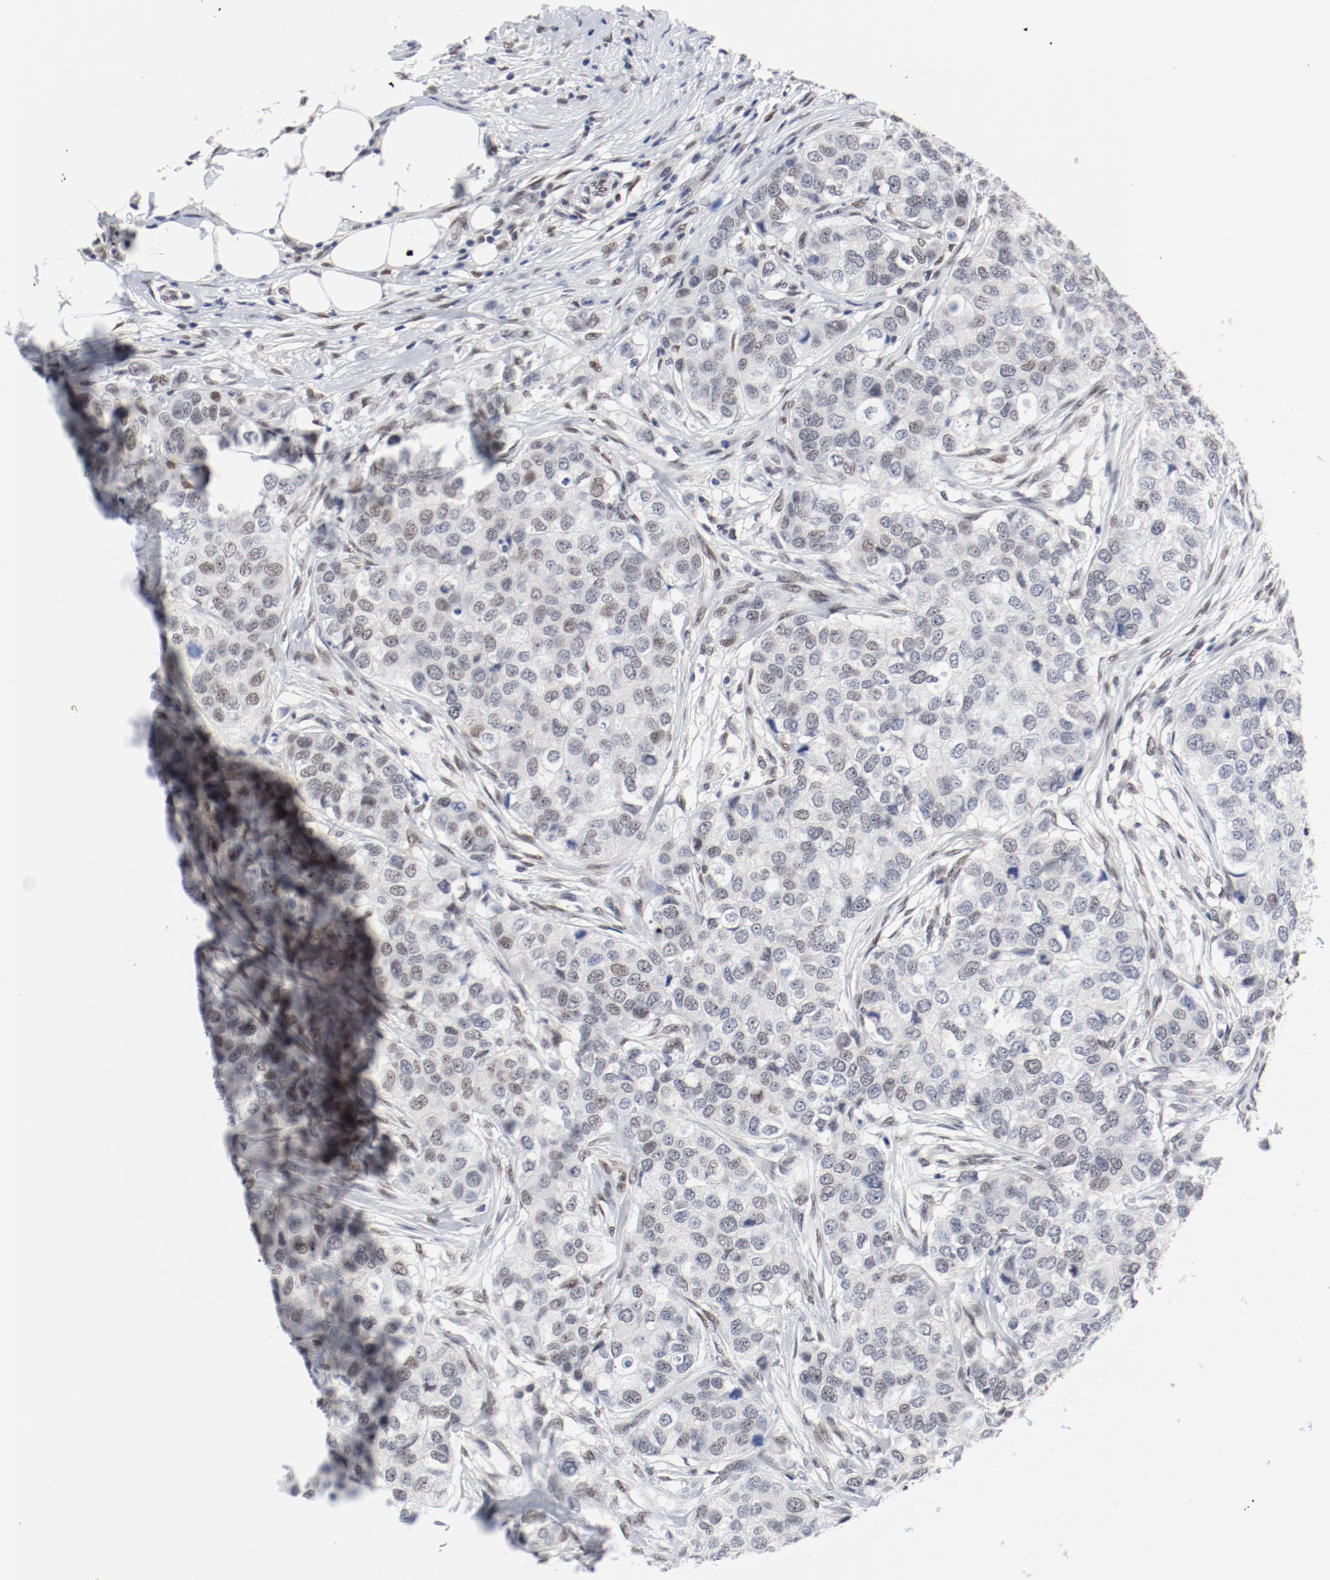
{"staining": {"intensity": "weak", "quantity": "25%-75%", "location": "nuclear"}, "tissue": "breast cancer", "cell_type": "Tumor cells", "image_type": "cancer", "snomed": [{"axis": "morphology", "description": "Normal tissue, NOS"}, {"axis": "morphology", "description": "Duct carcinoma"}, {"axis": "topography", "description": "Breast"}], "caption": "IHC (DAB (3,3'-diaminobenzidine)) staining of human breast cancer exhibits weak nuclear protein staining in approximately 25%-75% of tumor cells.", "gene": "ARNT", "patient": {"sex": "female", "age": 49}}